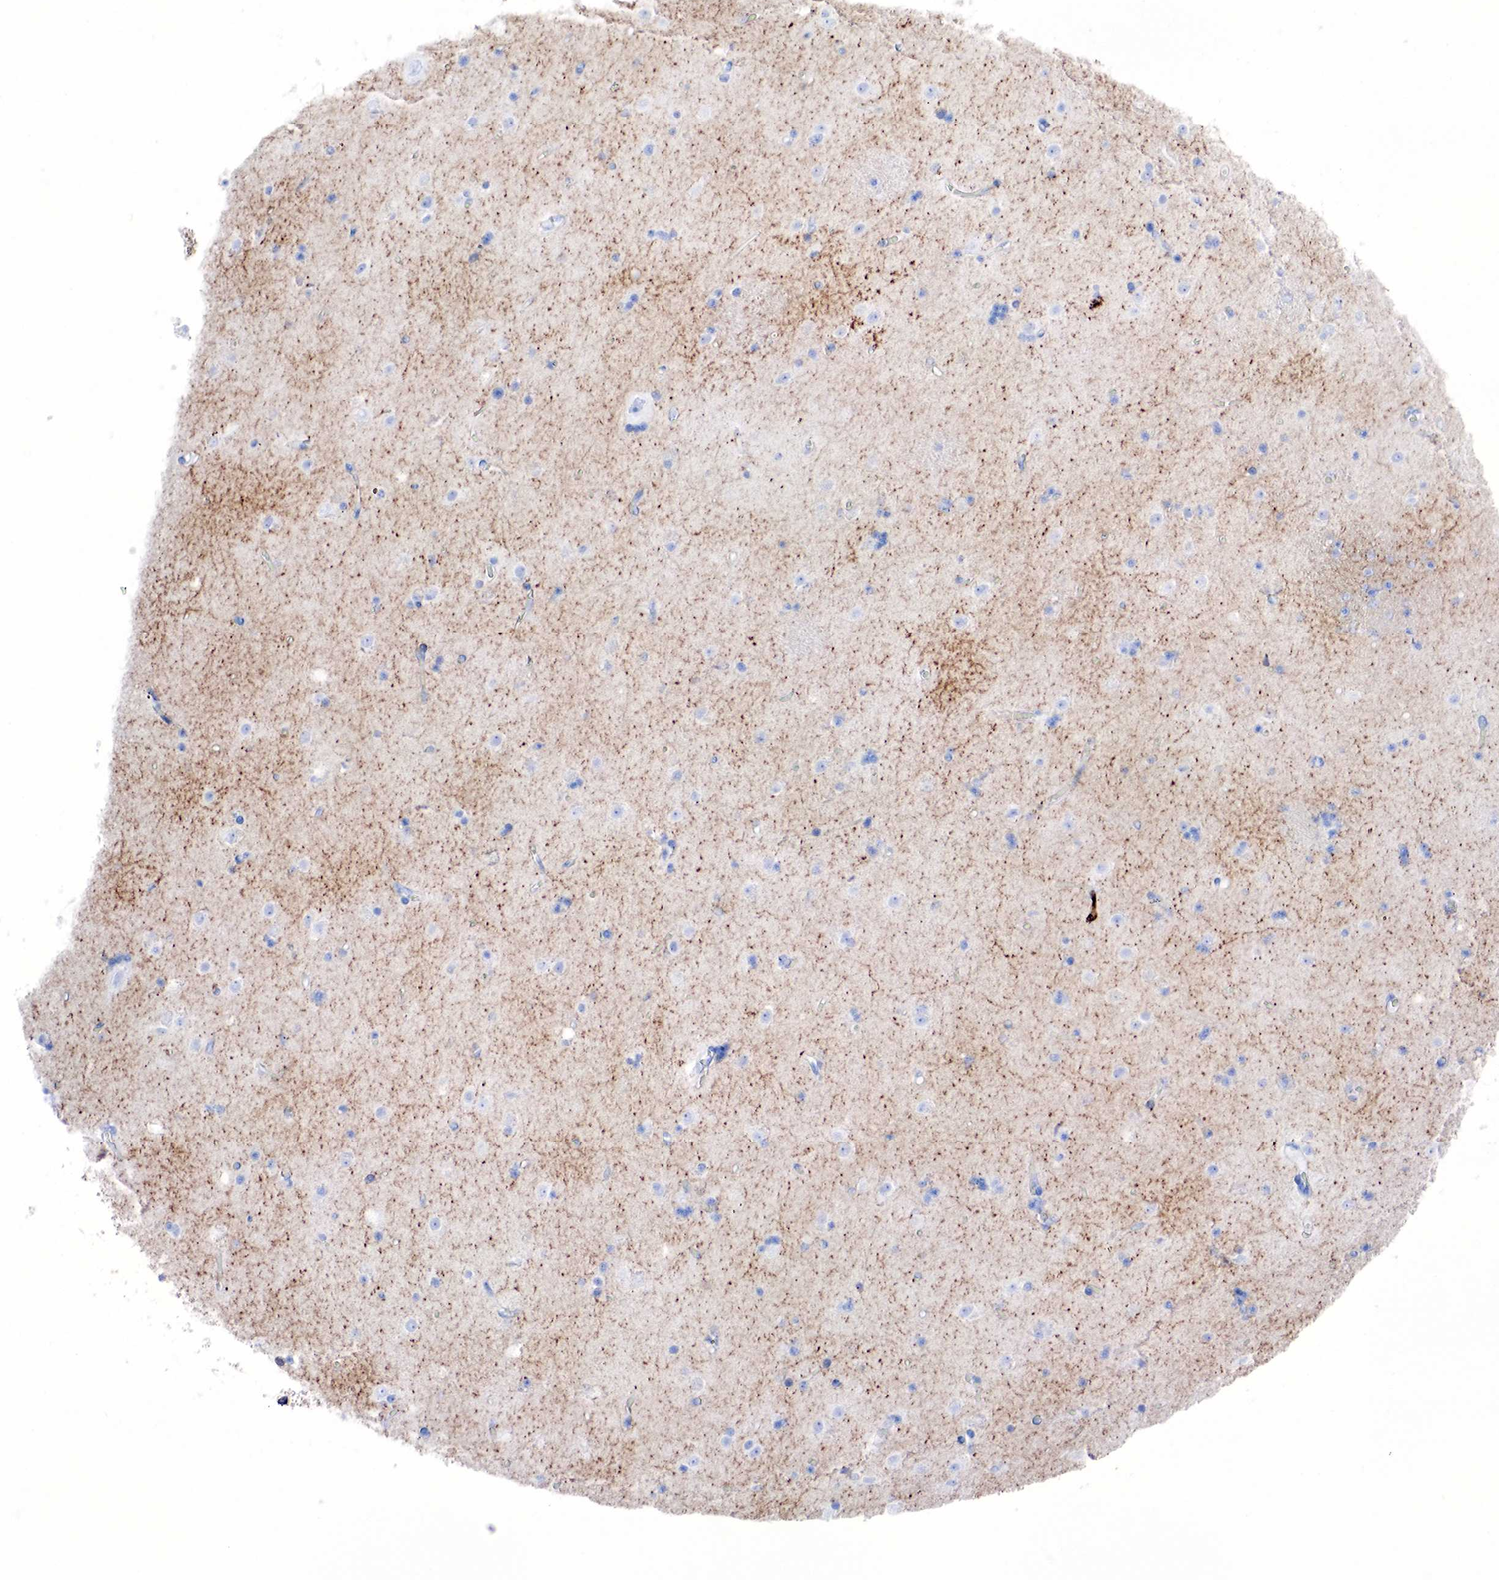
{"staining": {"intensity": "moderate", "quantity": "25%-75%", "location": "cytoplasmic/membranous"}, "tissue": "caudate", "cell_type": "Glial cells", "image_type": "normal", "snomed": [{"axis": "morphology", "description": "Normal tissue, NOS"}, {"axis": "topography", "description": "Lateral ventricle wall"}], "caption": "About 25%-75% of glial cells in benign human caudate reveal moderate cytoplasmic/membranous protein staining as visualized by brown immunohistochemical staining.", "gene": "FUT4", "patient": {"sex": "female", "age": 54}}